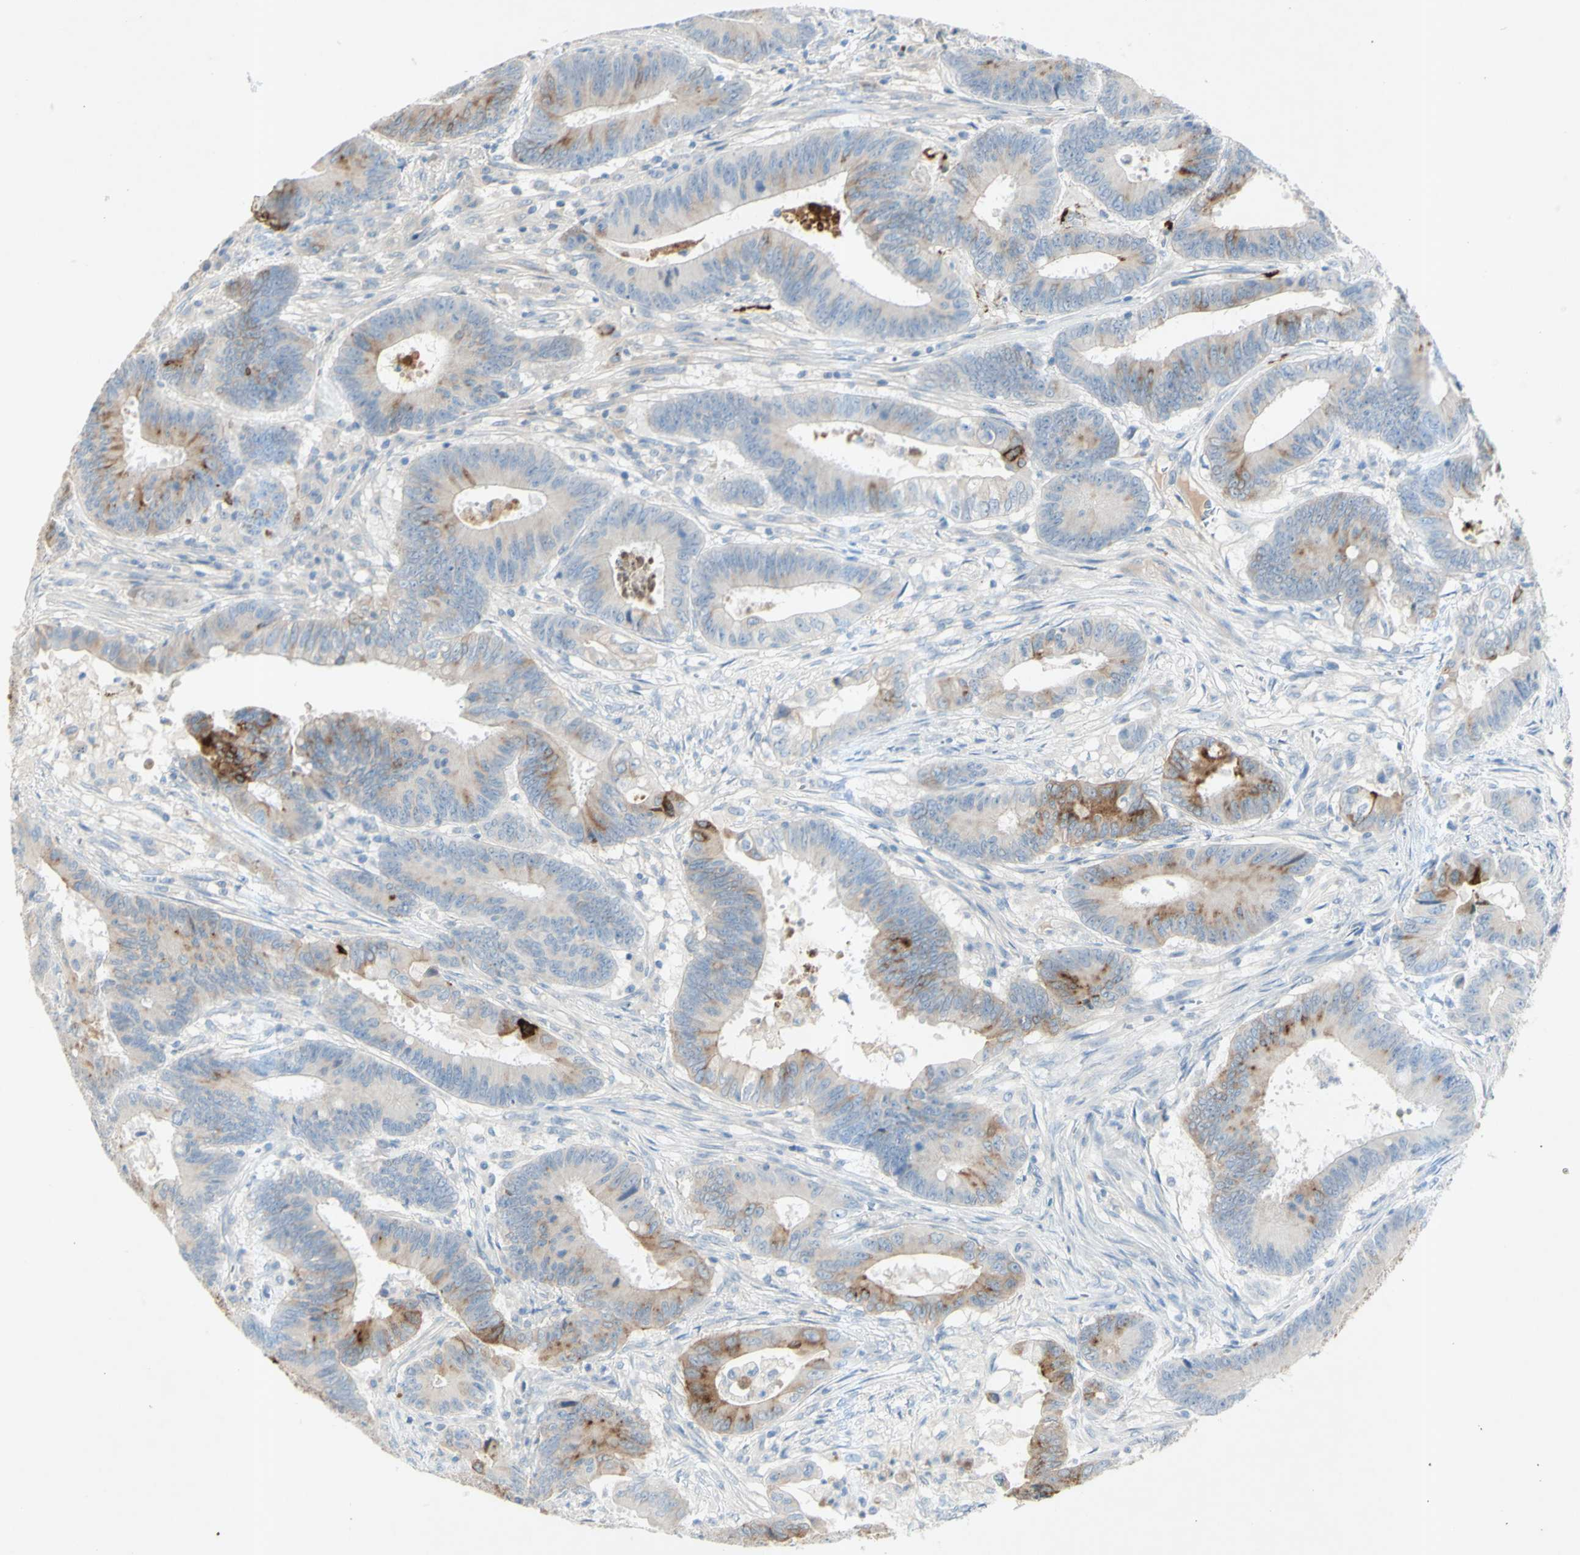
{"staining": {"intensity": "strong", "quantity": "25%-75%", "location": "cytoplasmic/membranous"}, "tissue": "colorectal cancer", "cell_type": "Tumor cells", "image_type": "cancer", "snomed": [{"axis": "morphology", "description": "Adenocarcinoma, NOS"}, {"axis": "topography", "description": "Colon"}], "caption": "IHC histopathology image of neoplastic tissue: colorectal adenocarcinoma stained using immunohistochemistry (IHC) reveals high levels of strong protein expression localized specifically in the cytoplasmic/membranous of tumor cells, appearing as a cytoplasmic/membranous brown color.", "gene": "GDF15", "patient": {"sex": "male", "age": 45}}